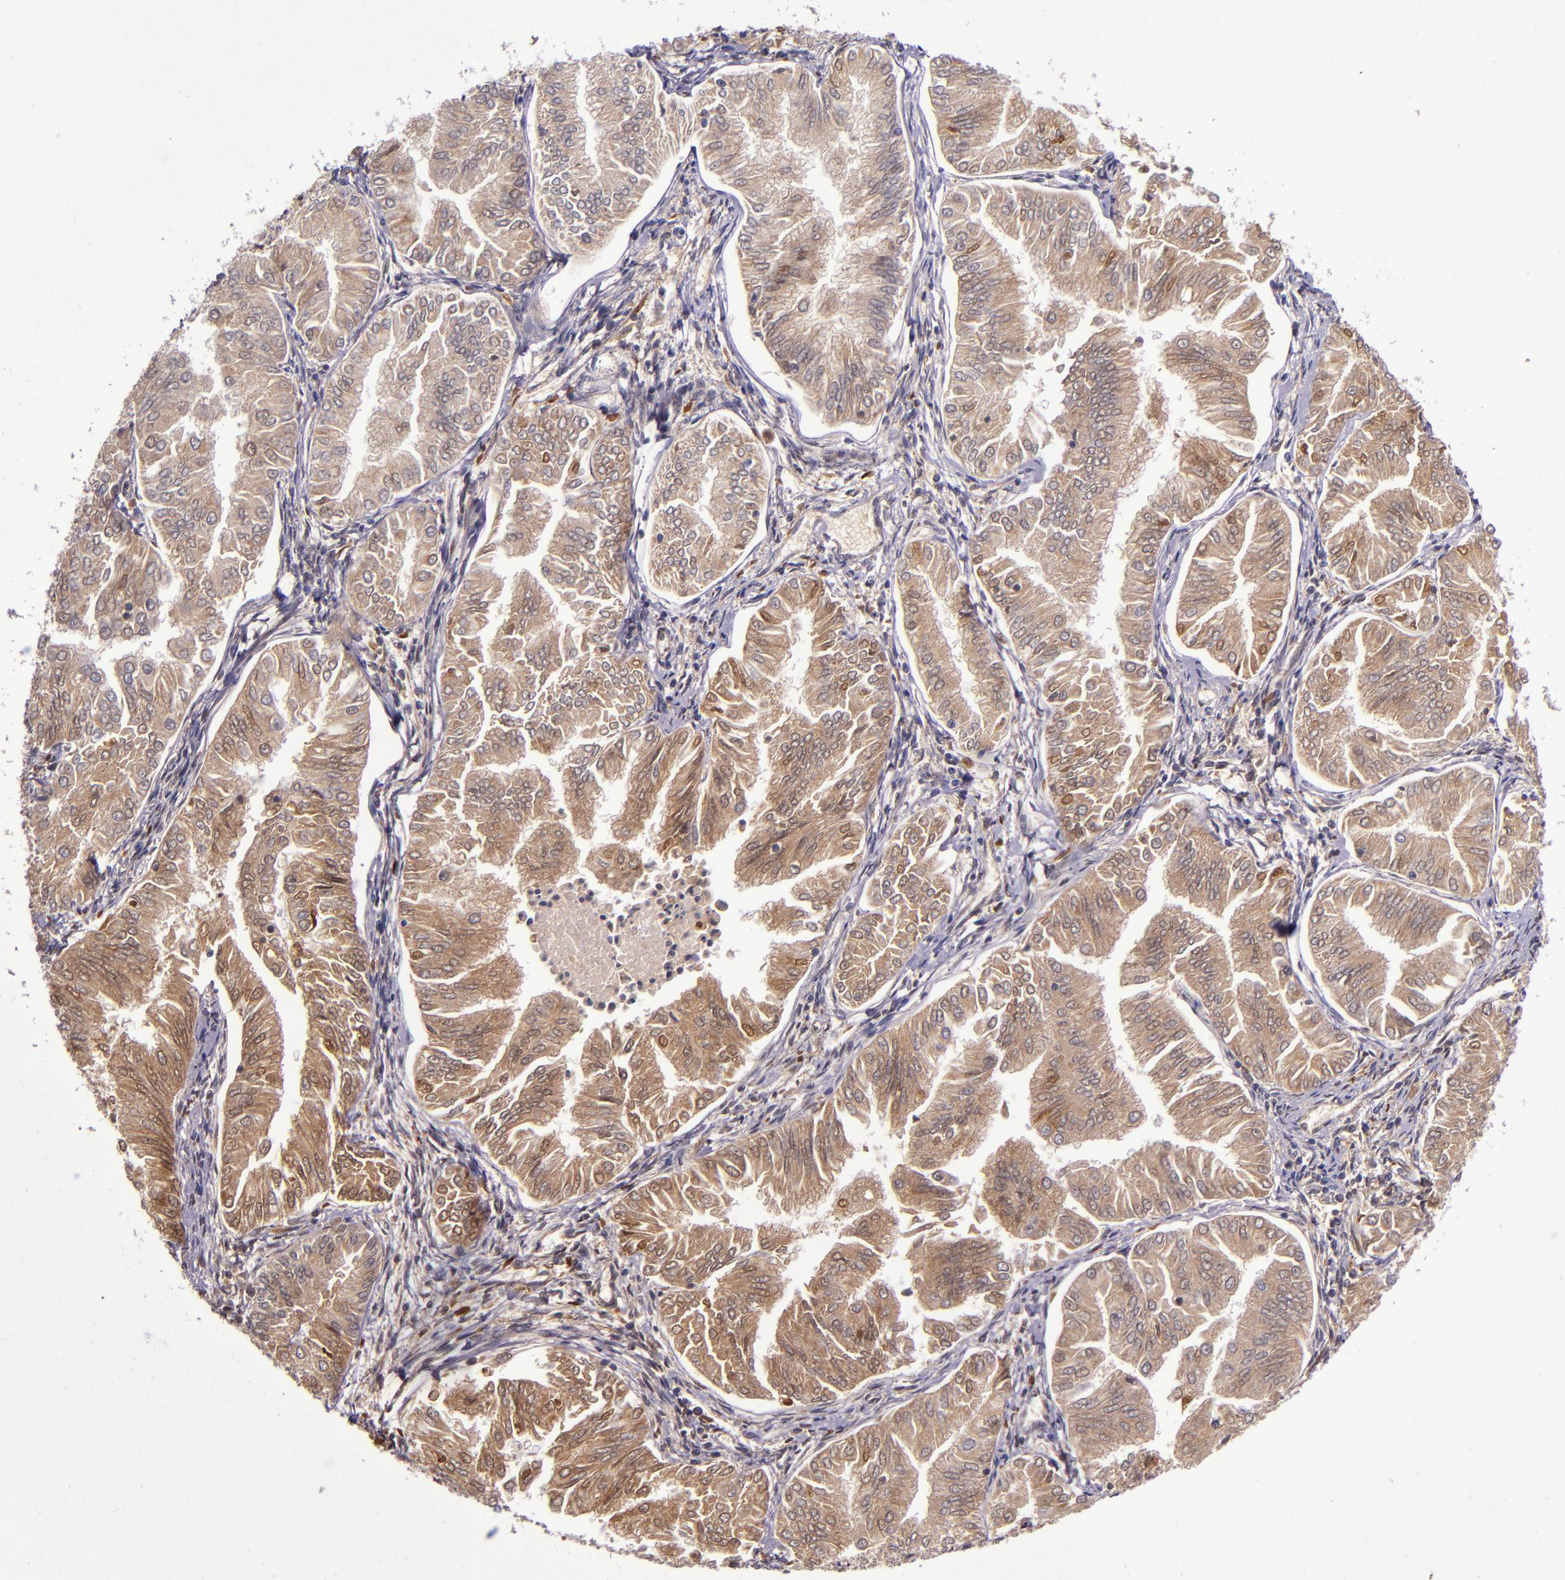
{"staining": {"intensity": "moderate", "quantity": ">75%", "location": "cytoplasmic/membranous"}, "tissue": "endometrial cancer", "cell_type": "Tumor cells", "image_type": "cancer", "snomed": [{"axis": "morphology", "description": "Adenocarcinoma, NOS"}, {"axis": "topography", "description": "Endometrium"}], "caption": "Brown immunohistochemical staining in human endometrial cancer (adenocarcinoma) demonstrates moderate cytoplasmic/membranous staining in approximately >75% of tumor cells. (DAB (3,3'-diaminobenzidine) IHC, brown staining for protein, blue staining for nuclei).", "gene": "CLEC3B", "patient": {"sex": "female", "age": 53}}